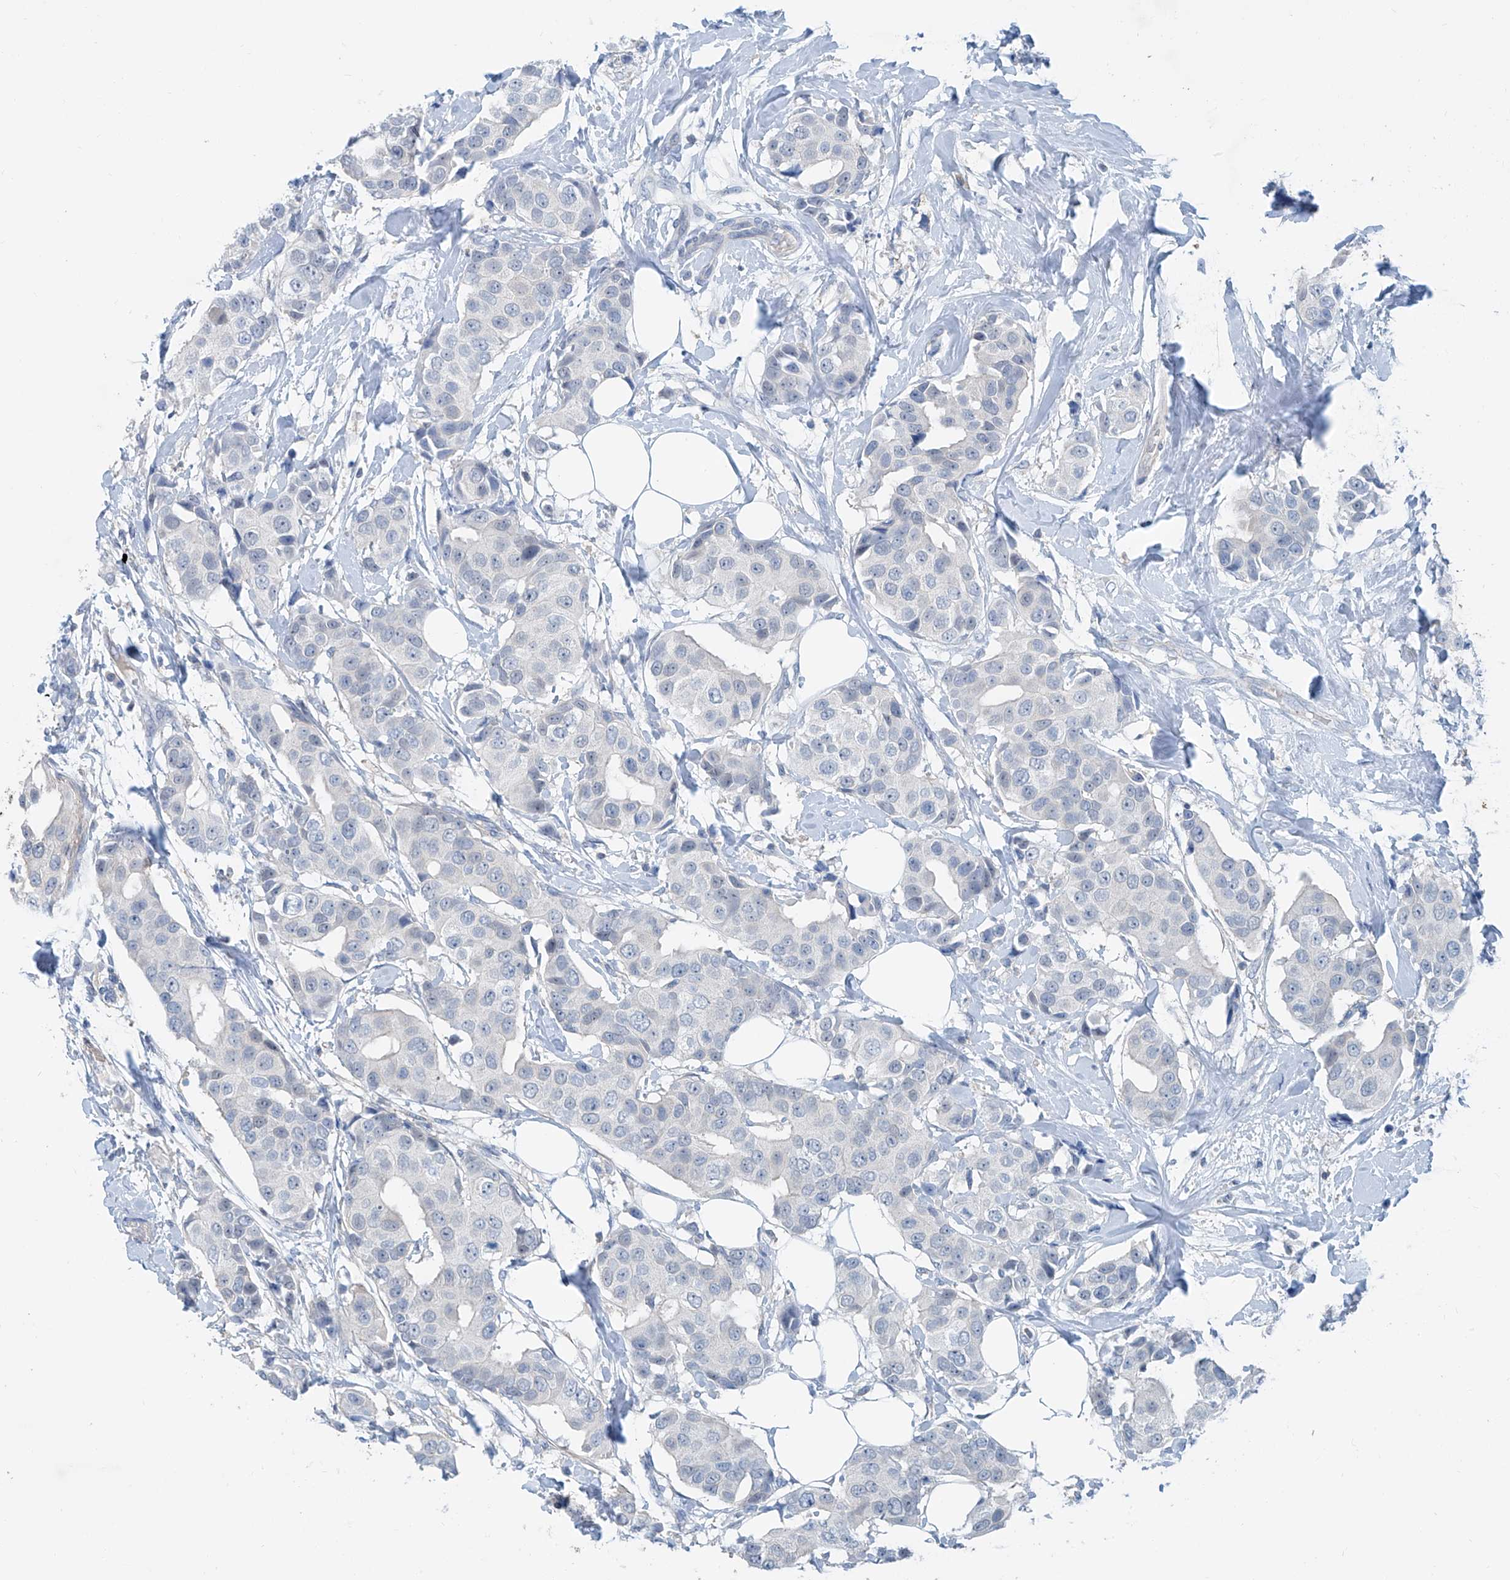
{"staining": {"intensity": "negative", "quantity": "none", "location": "none"}, "tissue": "breast cancer", "cell_type": "Tumor cells", "image_type": "cancer", "snomed": [{"axis": "morphology", "description": "Normal tissue, NOS"}, {"axis": "morphology", "description": "Duct carcinoma"}, {"axis": "topography", "description": "Breast"}], "caption": "Breast cancer (invasive ductal carcinoma) was stained to show a protein in brown. There is no significant expression in tumor cells.", "gene": "ANKRD34A", "patient": {"sex": "female", "age": 39}}